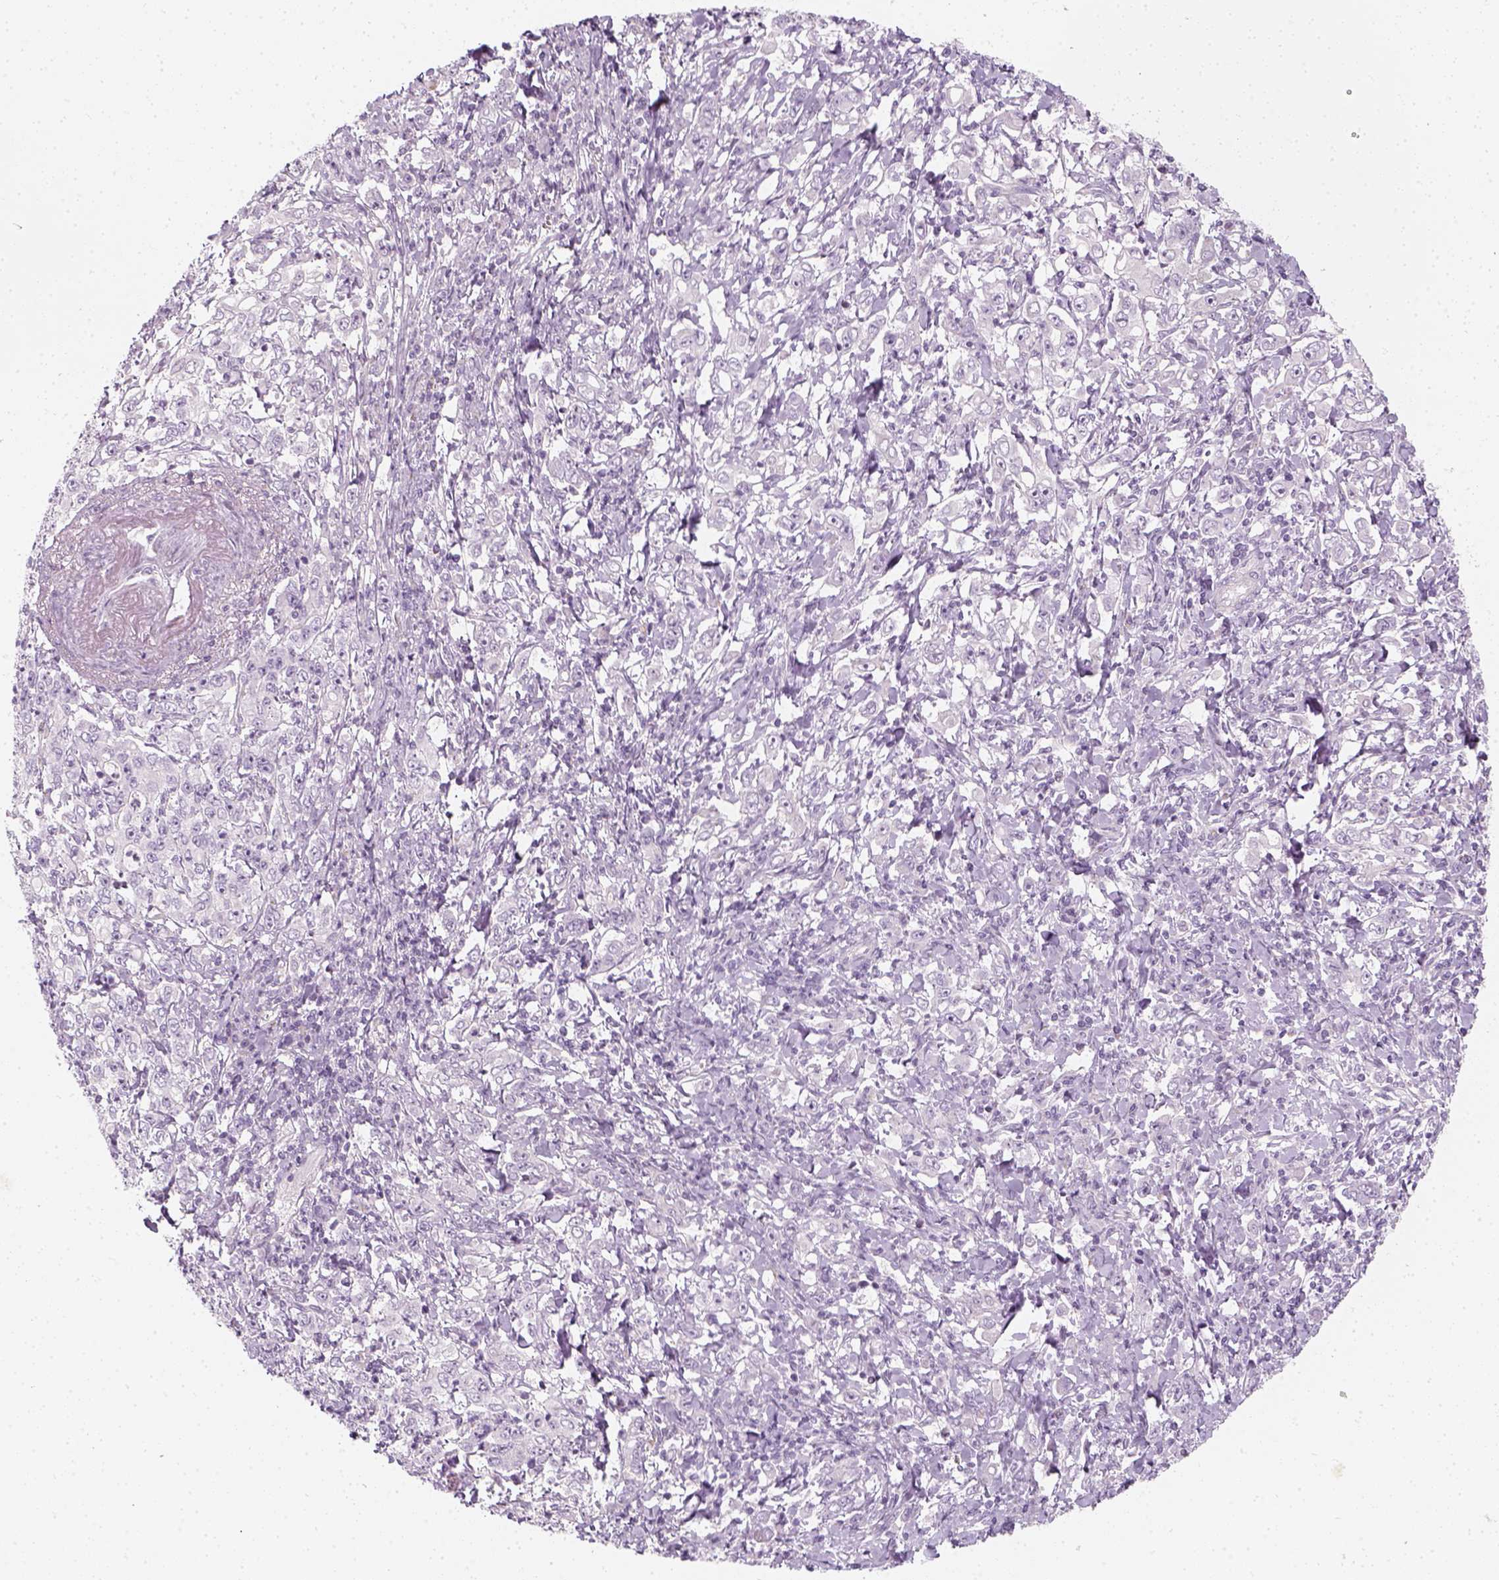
{"staining": {"intensity": "negative", "quantity": "none", "location": "none"}, "tissue": "stomach cancer", "cell_type": "Tumor cells", "image_type": "cancer", "snomed": [{"axis": "morphology", "description": "Adenocarcinoma, NOS"}, {"axis": "topography", "description": "Stomach, lower"}], "caption": "This is an immunohistochemistry (IHC) micrograph of human stomach cancer. There is no positivity in tumor cells.", "gene": "PRAME", "patient": {"sex": "female", "age": 72}}